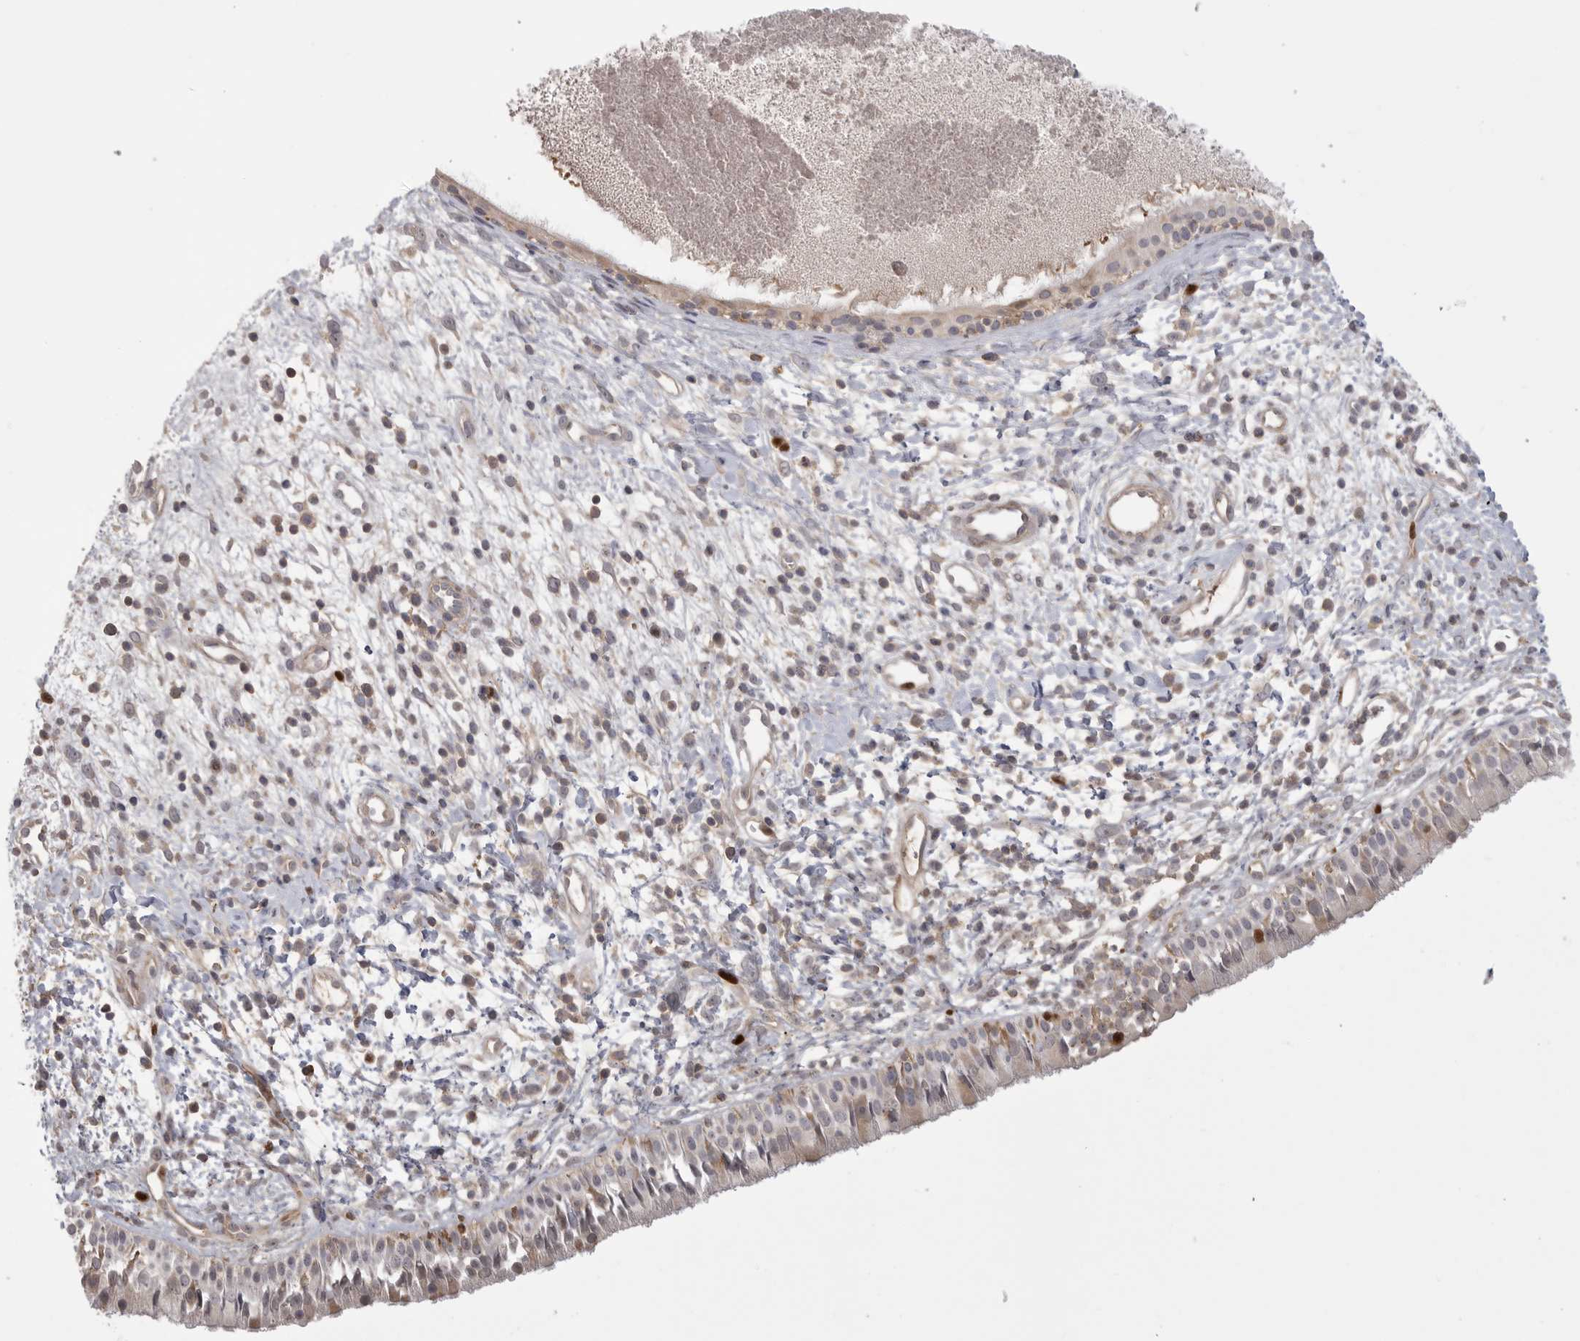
{"staining": {"intensity": "strong", "quantity": "<25%", "location": "nuclear"}, "tissue": "nasopharynx", "cell_type": "Respiratory epithelial cells", "image_type": "normal", "snomed": [{"axis": "morphology", "description": "Normal tissue, NOS"}, {"axis": "topography", "description": "Nasopharynx"}], "caption": "Immunohistochemical staining of unremarkable human nasopharynx exhibits <25% levels of strong nuclear protein staining in about <25% of respiratory epithelial cells.", "gene": "TOP2A", "patient": {"sex": "male", "age": 22}}